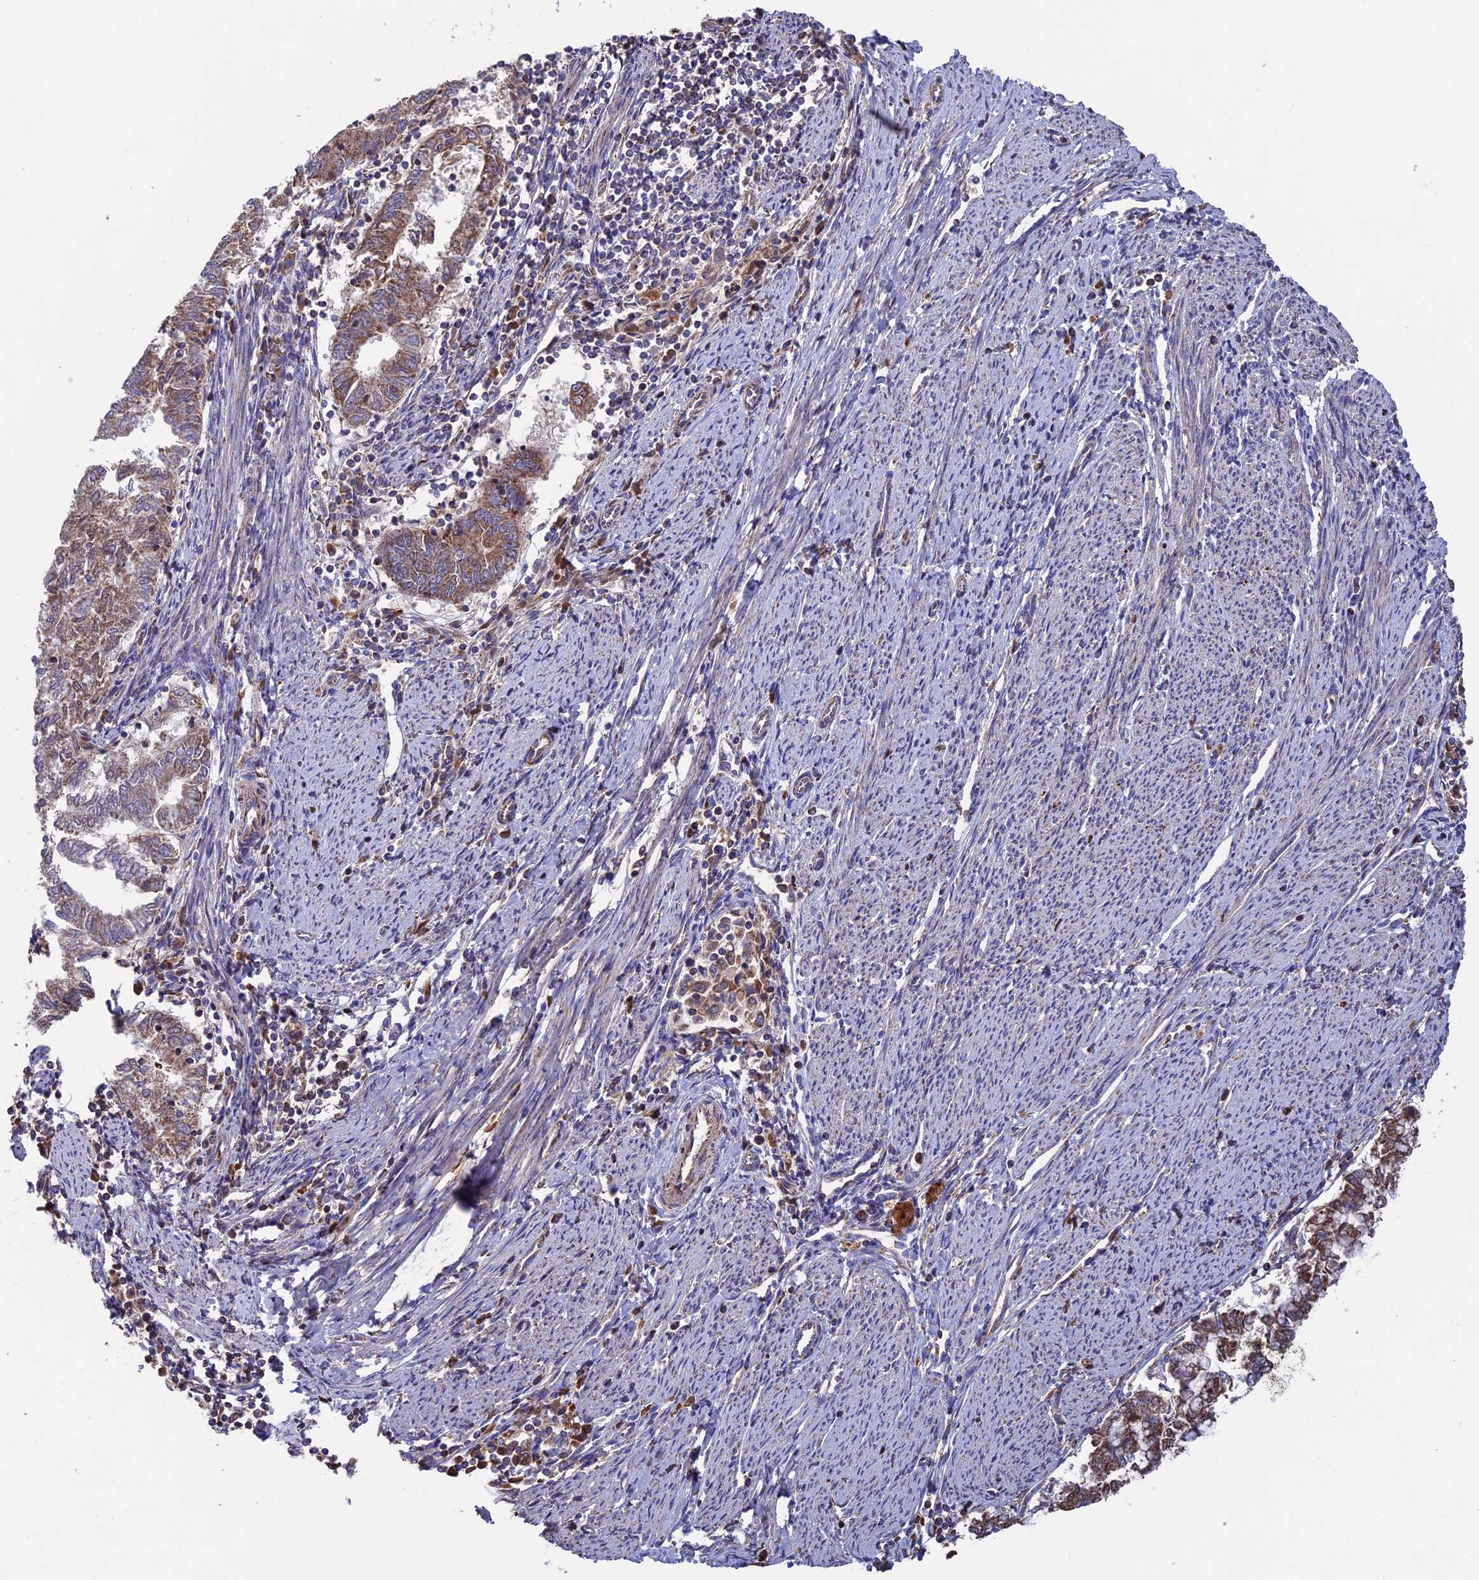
{"staining": {"intensity": "moderate", "quantity": ">75%", "location": "cytoplasmic/membranous"}, "tissue": "endometrial cancer", "cell_type": "Tumor cells", "image_type": "cancer", "snomed": [{"axis": "morphology", "description": "Adenocarcinoma, NOS"}, {"axis": "topography", "description": "Endometrium"}], "caption": "Tumor cells show medium levels of moderate cytoplasmic/membranous positivity in about >75% of cells in human endometrial cancer.", "gene": "SLC15A5", "patient": {"sex": "female", "age": 79}}